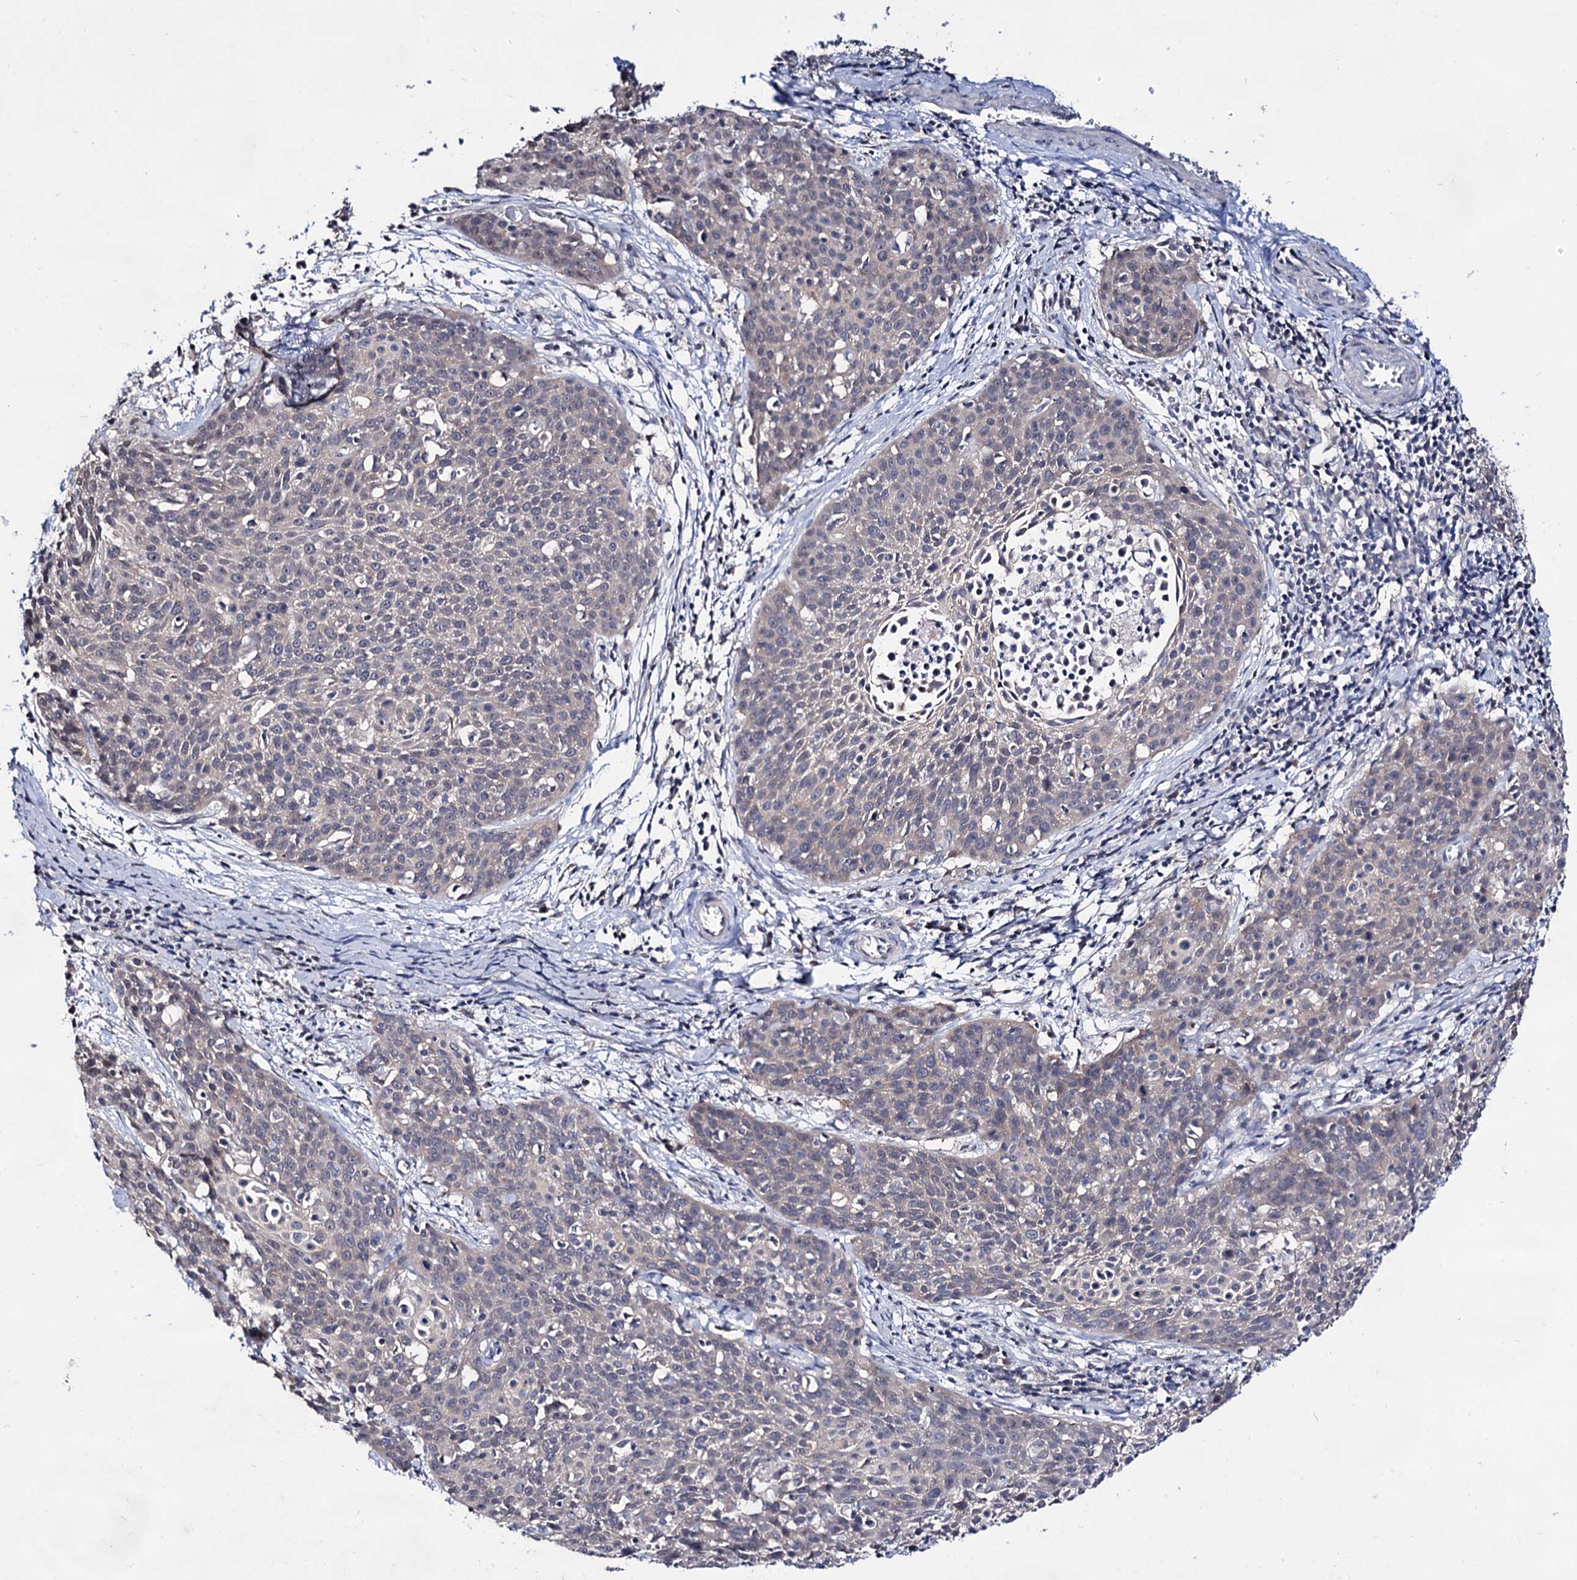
{"staining": {"intensity": "negative", "quantity": "none", "location": "none"}, "tissue": "cervical cancer", "cell_type": "Tumor cells", "image_type": "cancer", "snomed": [{"axis": "morphology", "description": "Squamous cell carcinoma, NOS"}, {"axis": "topography", "description": "Cervix"}], "caption": "DAB (3,3'-diaminobenzidine) immunohistochemical staining of human cervical cancer (squamous cell carcinoma) demonstrates no significant positivity in tumor cells. (Stains: DAB (3,3'-diaminobenzidine) immunohistochemistry (IHC) with hematoxylin counter stain, Microscopy: brightfield microscopy at high magnification).", "gene": "ARFIP2", "patient": {"sex": "female", "age": 38}}